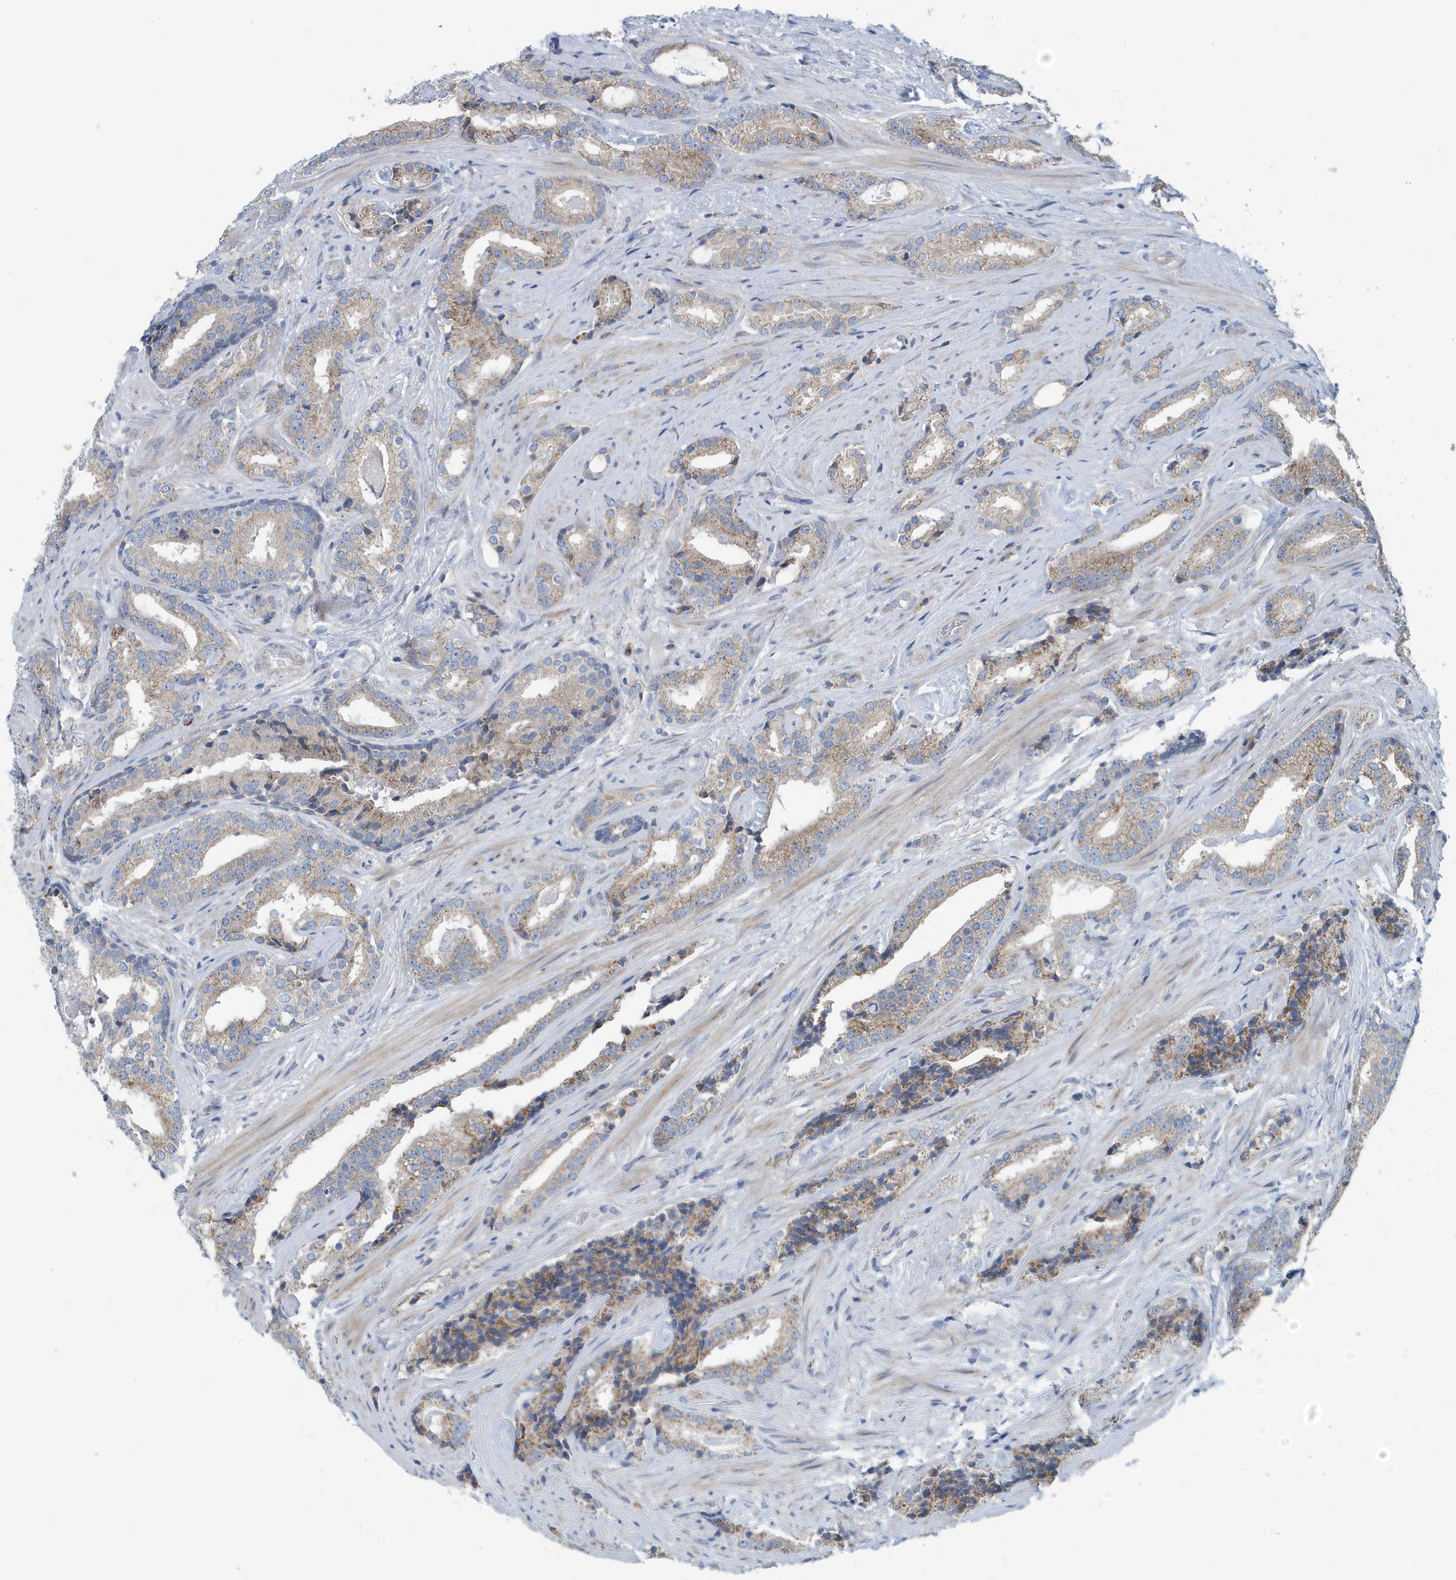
{"staining": {"intensity": "weak", "quantity": ">75%", "location": "cytoplasmic/membranous"}, "tissue": "prostate cancer", "cell_type": "Tumor cells", "image_type": "cancer", "snomed": [{"axis": "morphology", "description": "Adenocarcinoma, Low grade"}, {"axis": "topography", "description": "Prostate"}], "caption": "Prostate cancer (adenocarcinoma (low-grade)) tissue exhibits weak cytoplasmic/membranous staining in approximately >75% of tumor cells, visualized by immunohistochemistry.", "gene": "PPM1M", "patient": {"sex": "male", "age": 67}}